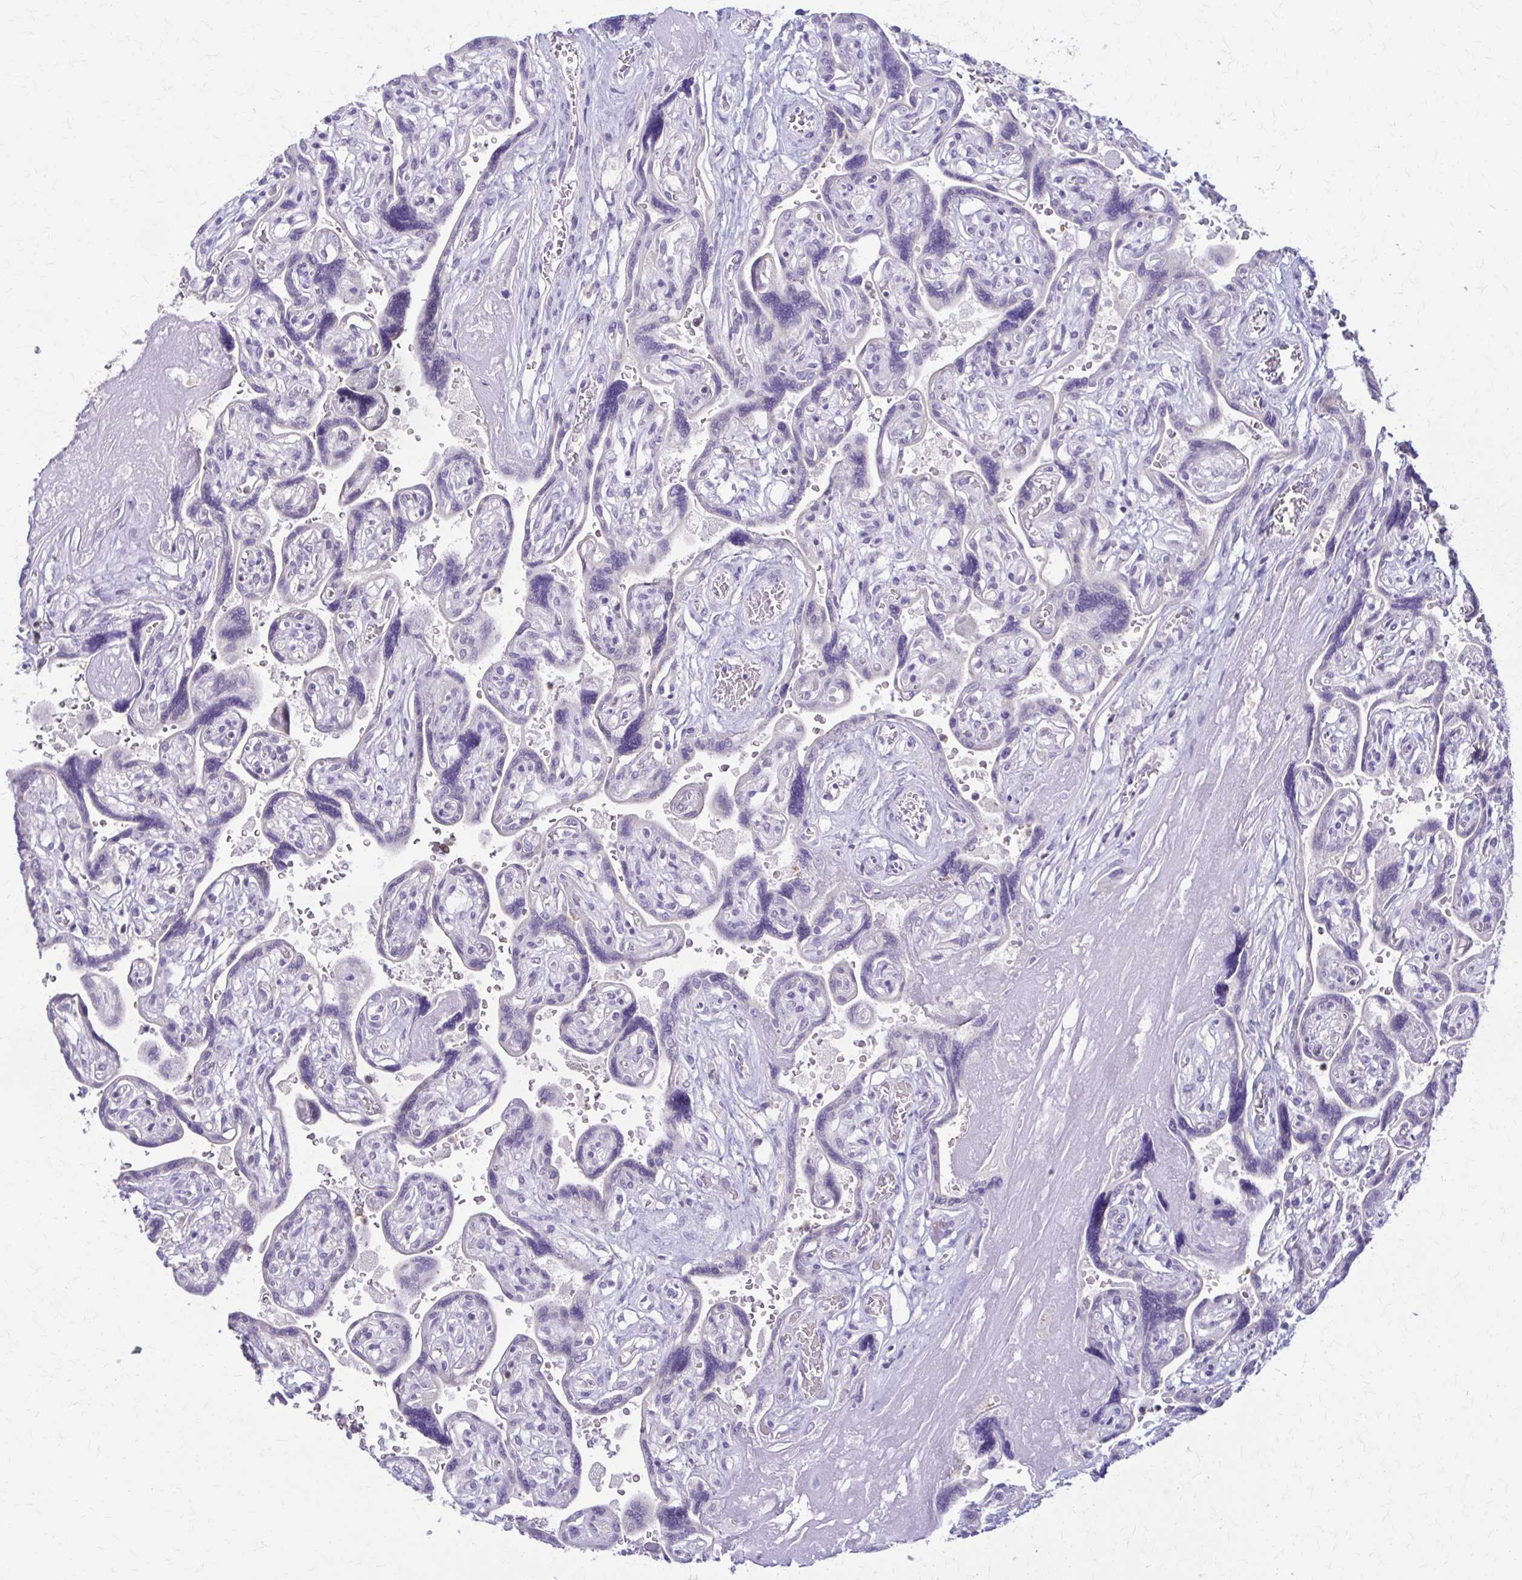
{"staining": {"intensity": "negative", "quantity": "none", "location": "none"}, "tissue": "placenta", "cell_type": "Decidual cells", "image_type": "normal", "snomed": [{"axis": "morphology", "description": "Normal tissue, NOS"}, {"axis": "topography", "description": "Placenta"}], "caption": "The image reveals no significant expression in decidual cells of placenta.", "gene": "PIK3AP1", "patient": {"sex": "female", "age": 32}}